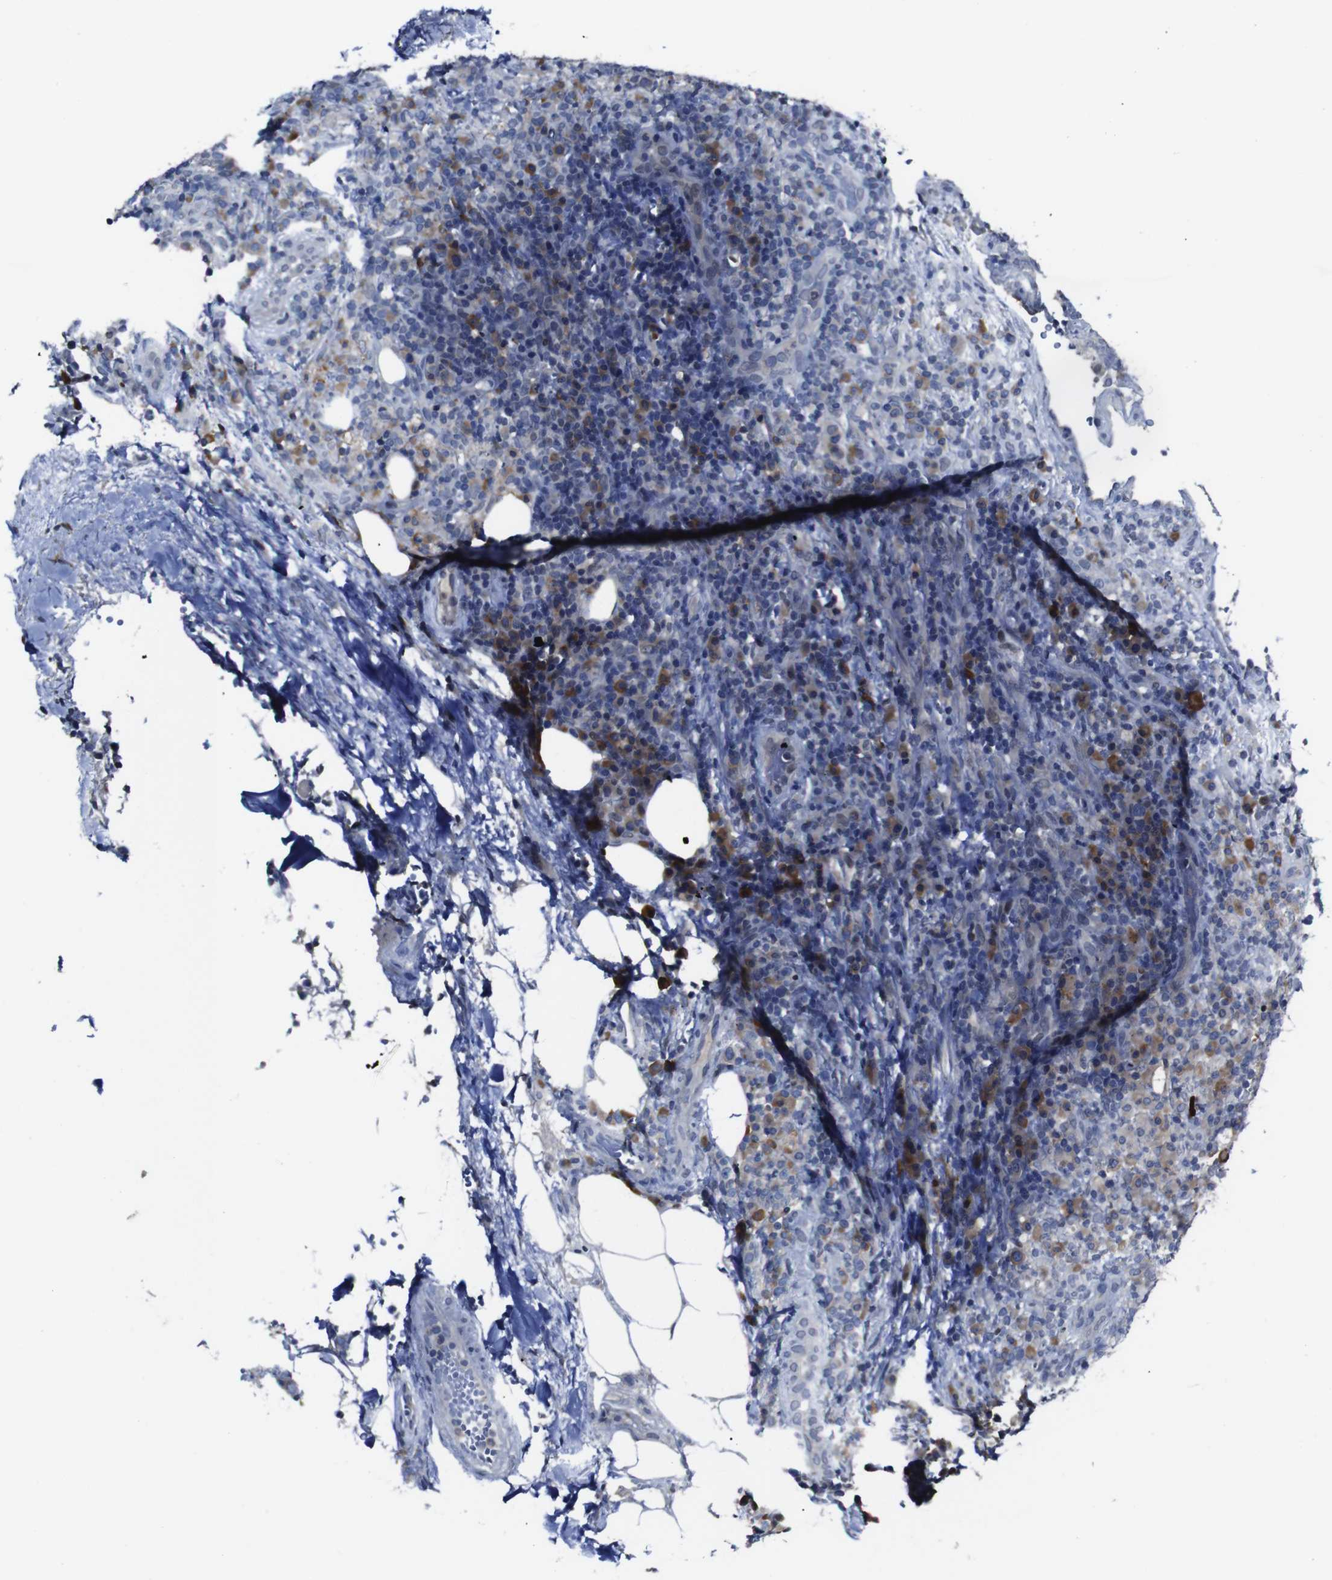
{"staining": {"intensity": "moderate", "quantity": "<25%", "location": "cytoplasmic/membranous"}, "tissue": "lymphoma", "cell_type": "Tumor cells", "image_type": "cancer", "snomed": [{"axis": "morphology", "description": "Malignant lymphoma, non-Hodgkin's type, High grade"}, {"axis": "topography", "description": "Lymph node"}], "caption": "Malignant lymphoma, non-Hodgkin's type (high-grade) stained with IHC displays moderate cytoplasmic/membranous staining in approximately <25% of tumor cells.", "gene": "SEMA4B", "patient": {"sex": "female", "age": 76}}